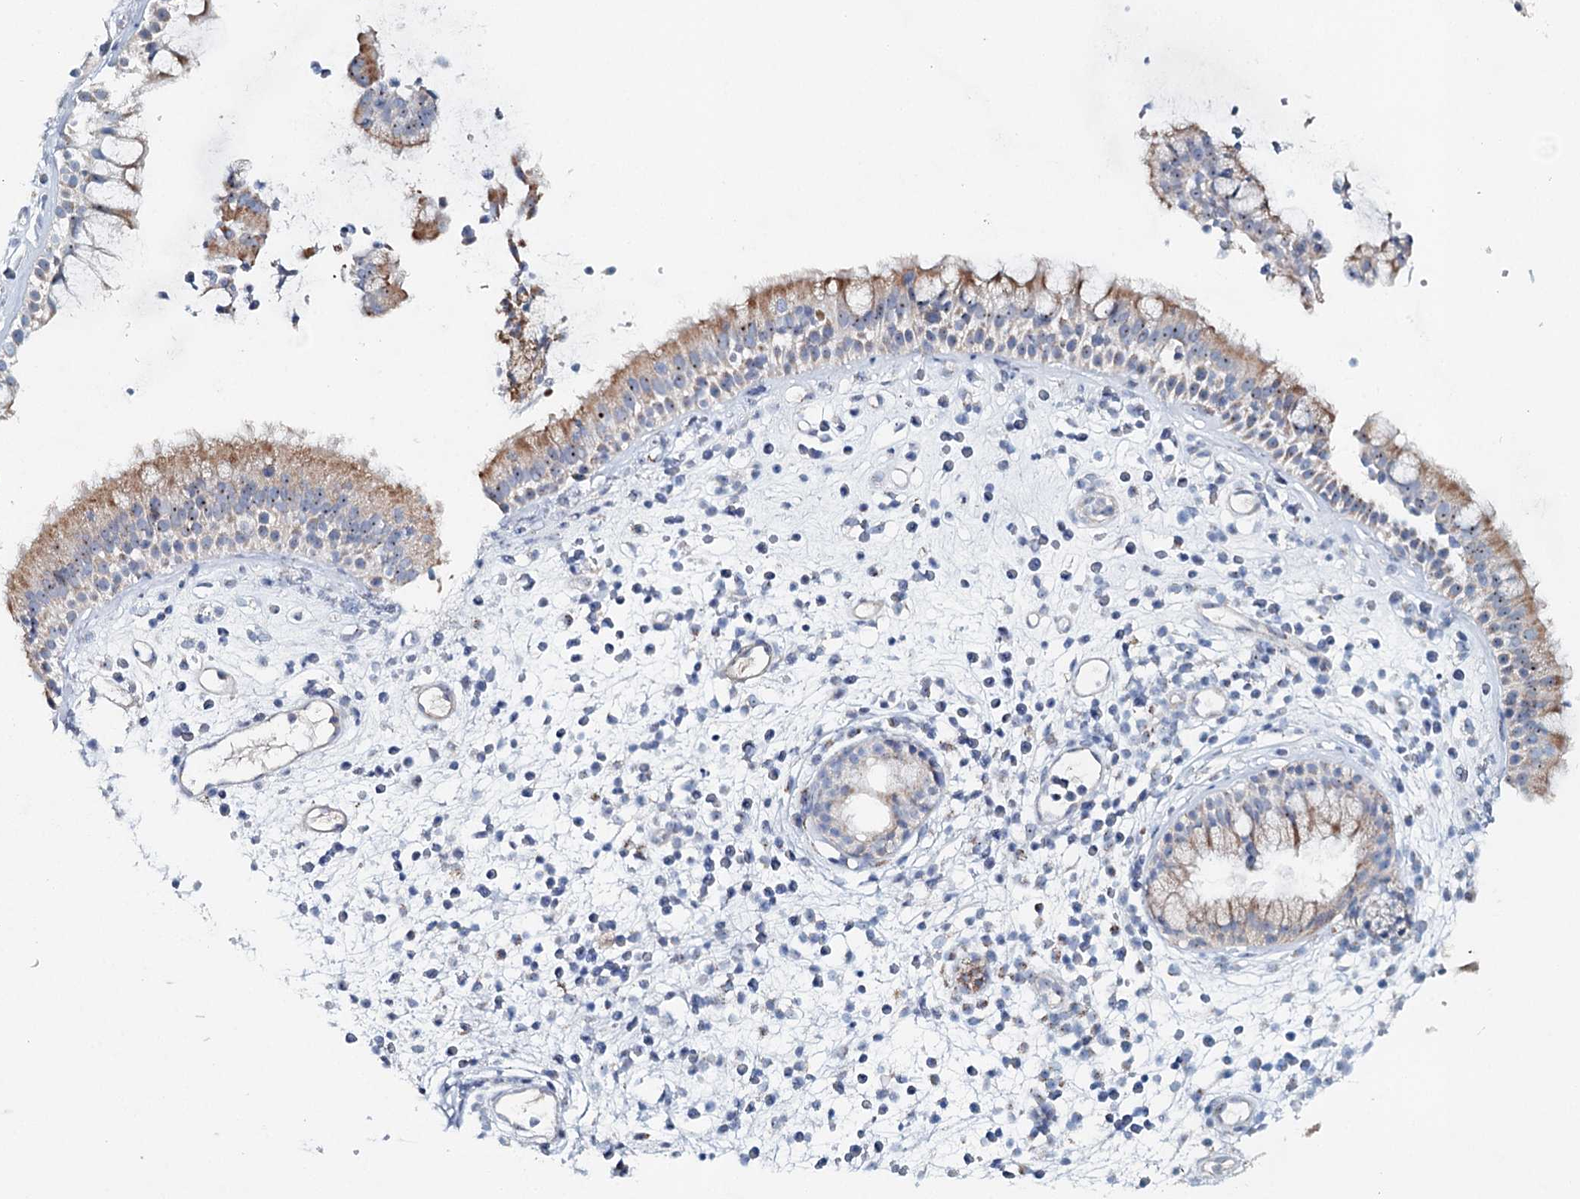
{"staining": {"intensity": "weak", "quantity": "25%-75%", "location": "cytoplasmic/membranous"}, "tissue": "nasopharynx", "cell_type": "Respiratory epithelial cells", "image_type": "normal", "snomed": [{"axis": "morphology", "description": "Normal tissue, NOS"}, {"axis": "morphology", "description": "Inflammation, NOS"}, {"axis": "topography", "description": "Nasopharynx"}], "caption": "An IHC image of benign tissue is shown. Protein staining in brown shows weak cytoplasmic/membranous positivity in nasopharynx within respiratory epithelial cells. The protein of interest is shown in brown color, while the nuclei are stained blue.", "gene": "RBM43", "patient": {"sex": "male", "age": 29}}